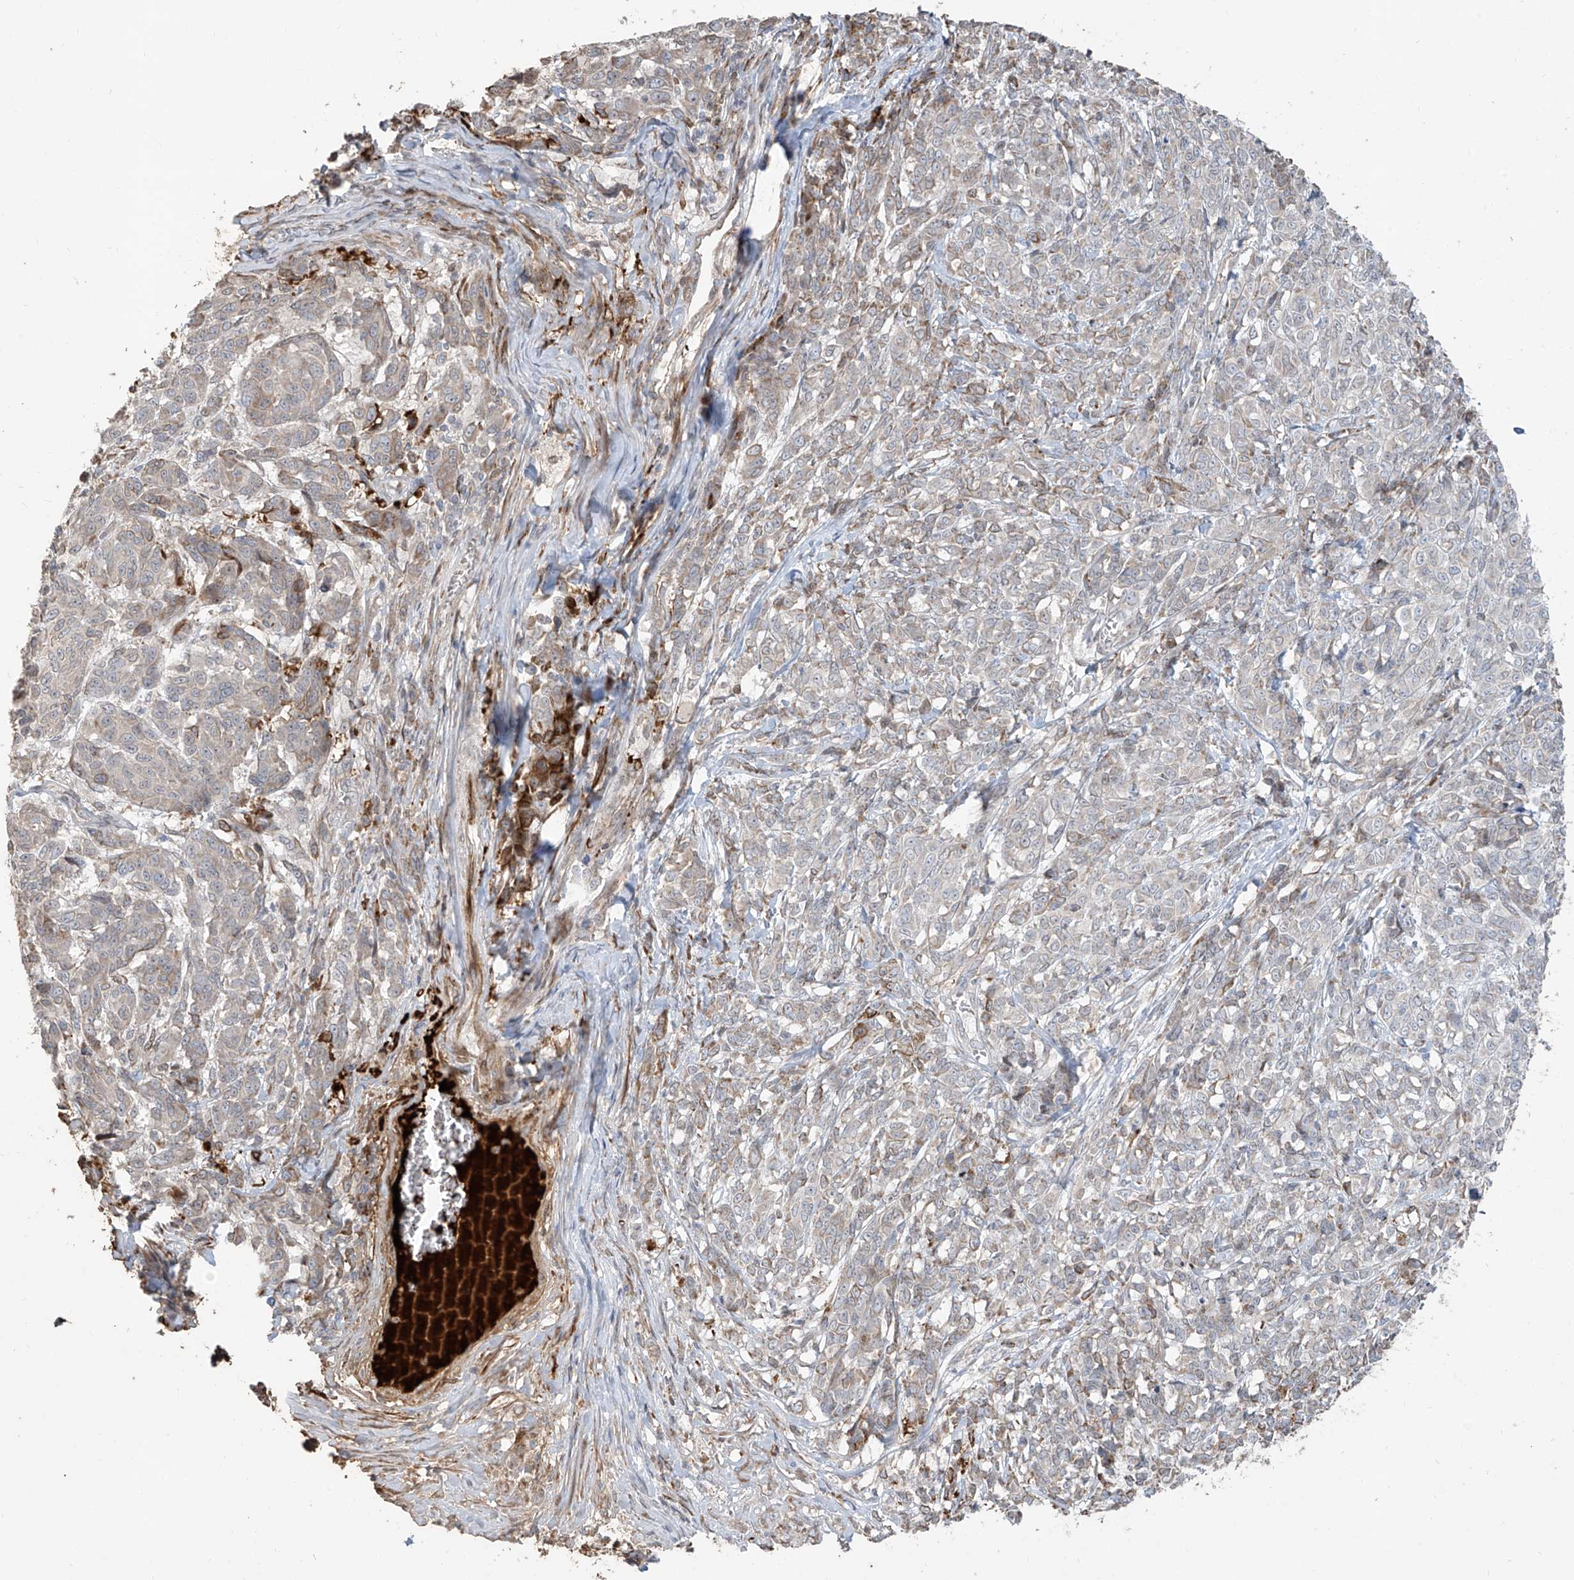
{"staining": {"intensity": "negative", "quantity": "none", "location": "none"}, "tissue": "melanoma", "cell_type": "Tumor cells", "image_type": "cancer", "snomed": [{"axis": "morphology", "description": "Malignant melanoma, NOS"}, {"axis": "topography", "description": "Skin"}], "caption": "High magnification brightfield microscopy of malignant melanoma stained with DAB (brown) and counterstained with hematoxylin (blue): tumor cells show no significant staining.", "gene": "ABTB1", "patient": {"sex": "male", "age": 49}}